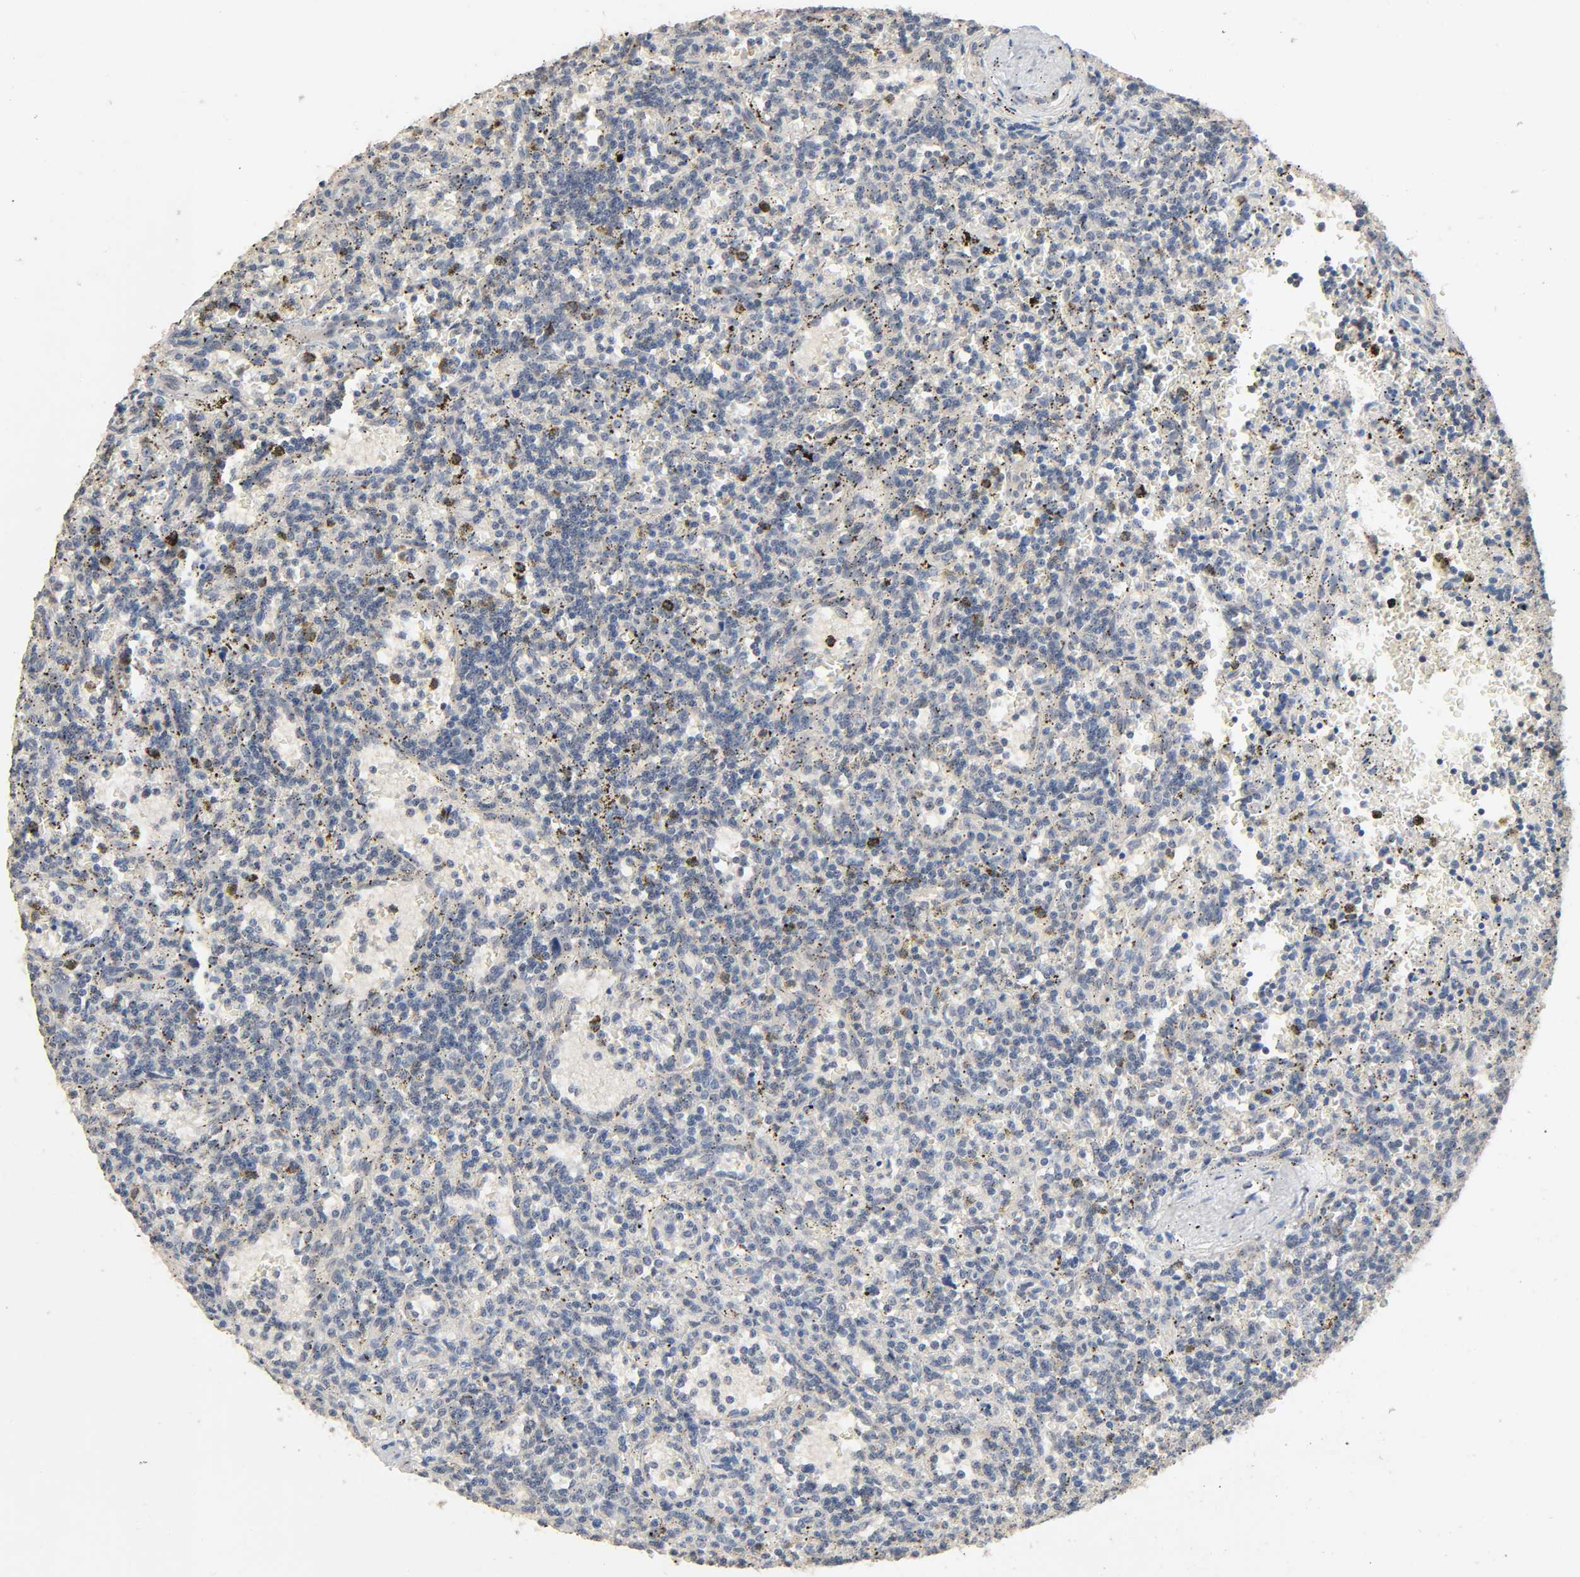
{"staining": {"intensity": "negative", "quantity": "none", "location": "none"}, "tissue": "lymphoma", "cell_type": "Tumor cells", "image_type": "cancer", "snomed": [{"axis": "morphology", "description": "Malignant lymphoma, non-Hodgkin's type, Low grade"}, {"axis": "topography", "description": "Spleen"}], "caption": "Tumor cells show no significant protein expression in lymphoma.", "gene": "MAGEA8", "patient": {"sex": "male", "age": 73}}